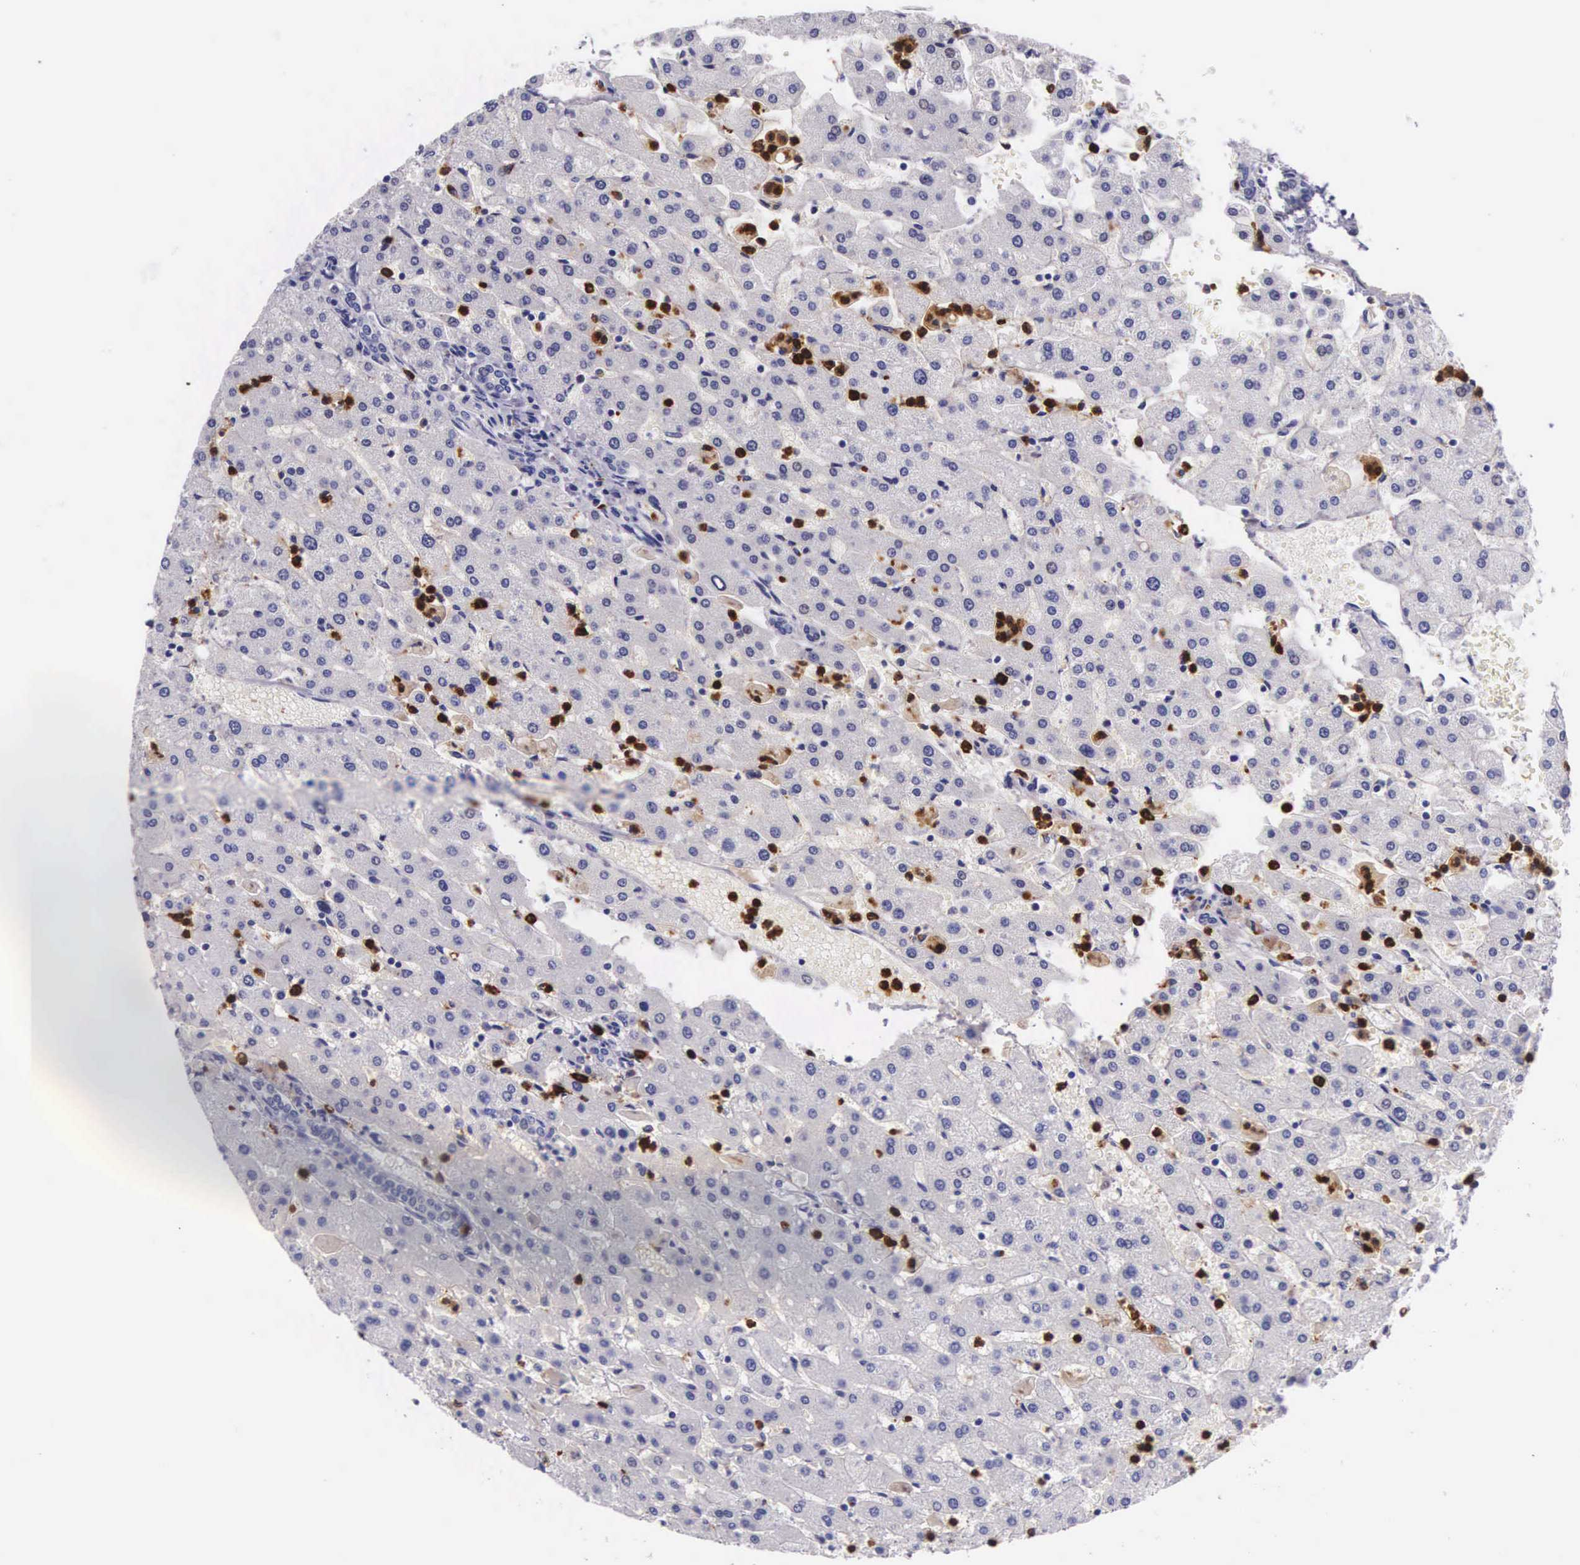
{"staining": {"intensity": "negative", "quantity": "none", "location": "none"}, "tissue": "liver", "cell_type": "Cholangiocytes", "image_type": "normal", "snomed": [{"axis": "morphology", "description": "Normal tissue, NOS"}, {"axis": "topography", "description": "Liver"}], "caption": "Human liver stained for a protein using immunohistochemistry (IHC) displays no staining in cholangiocytes.", "gene": "FCN1", "patient": {"sex": "female", "age": 30}}